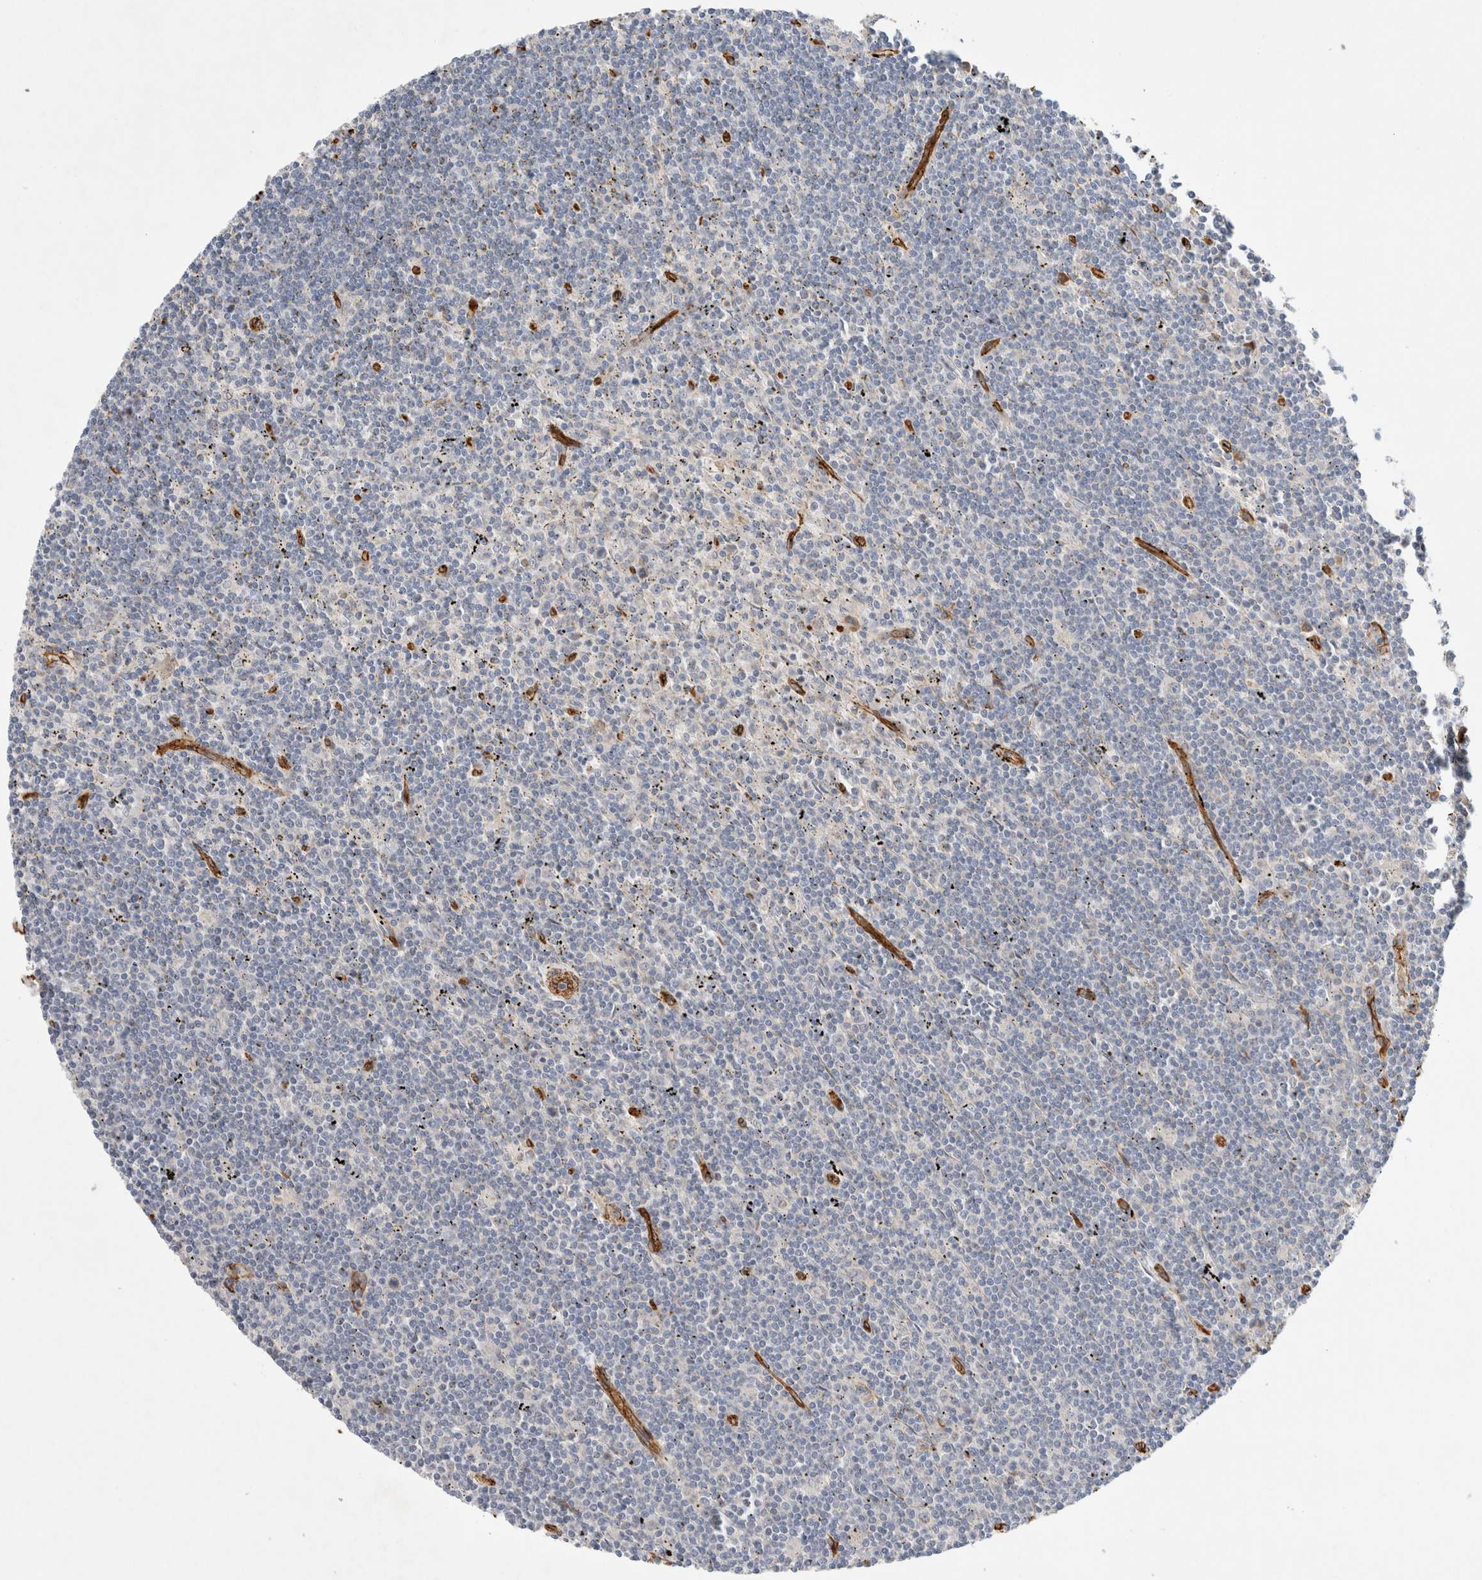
{"staining": {"intensity": "negative", "quantity": "none", "location": "none"}, "tissue": "lymphoma", "cell_type": "Tumor cells", "image_type": "cancer", "snomed": [{"axis": "morphology", "description": "Malignant lymphoma, non-Hodgkin's type, Low grade"}, {"axis": "topography", "description": "Spleen"}], "caption": "An IHC micrograph of low-grade malignant lymphoma, non-Hodgkin's type is shown. There is no staining in tumor cells of low-grade malignant lymphoma, non-Hodgkin's type. (DAB immunohistochemistry, high magnification).", "gene": "JMJD4", "patient": {"sex": "male", "age": 76}}